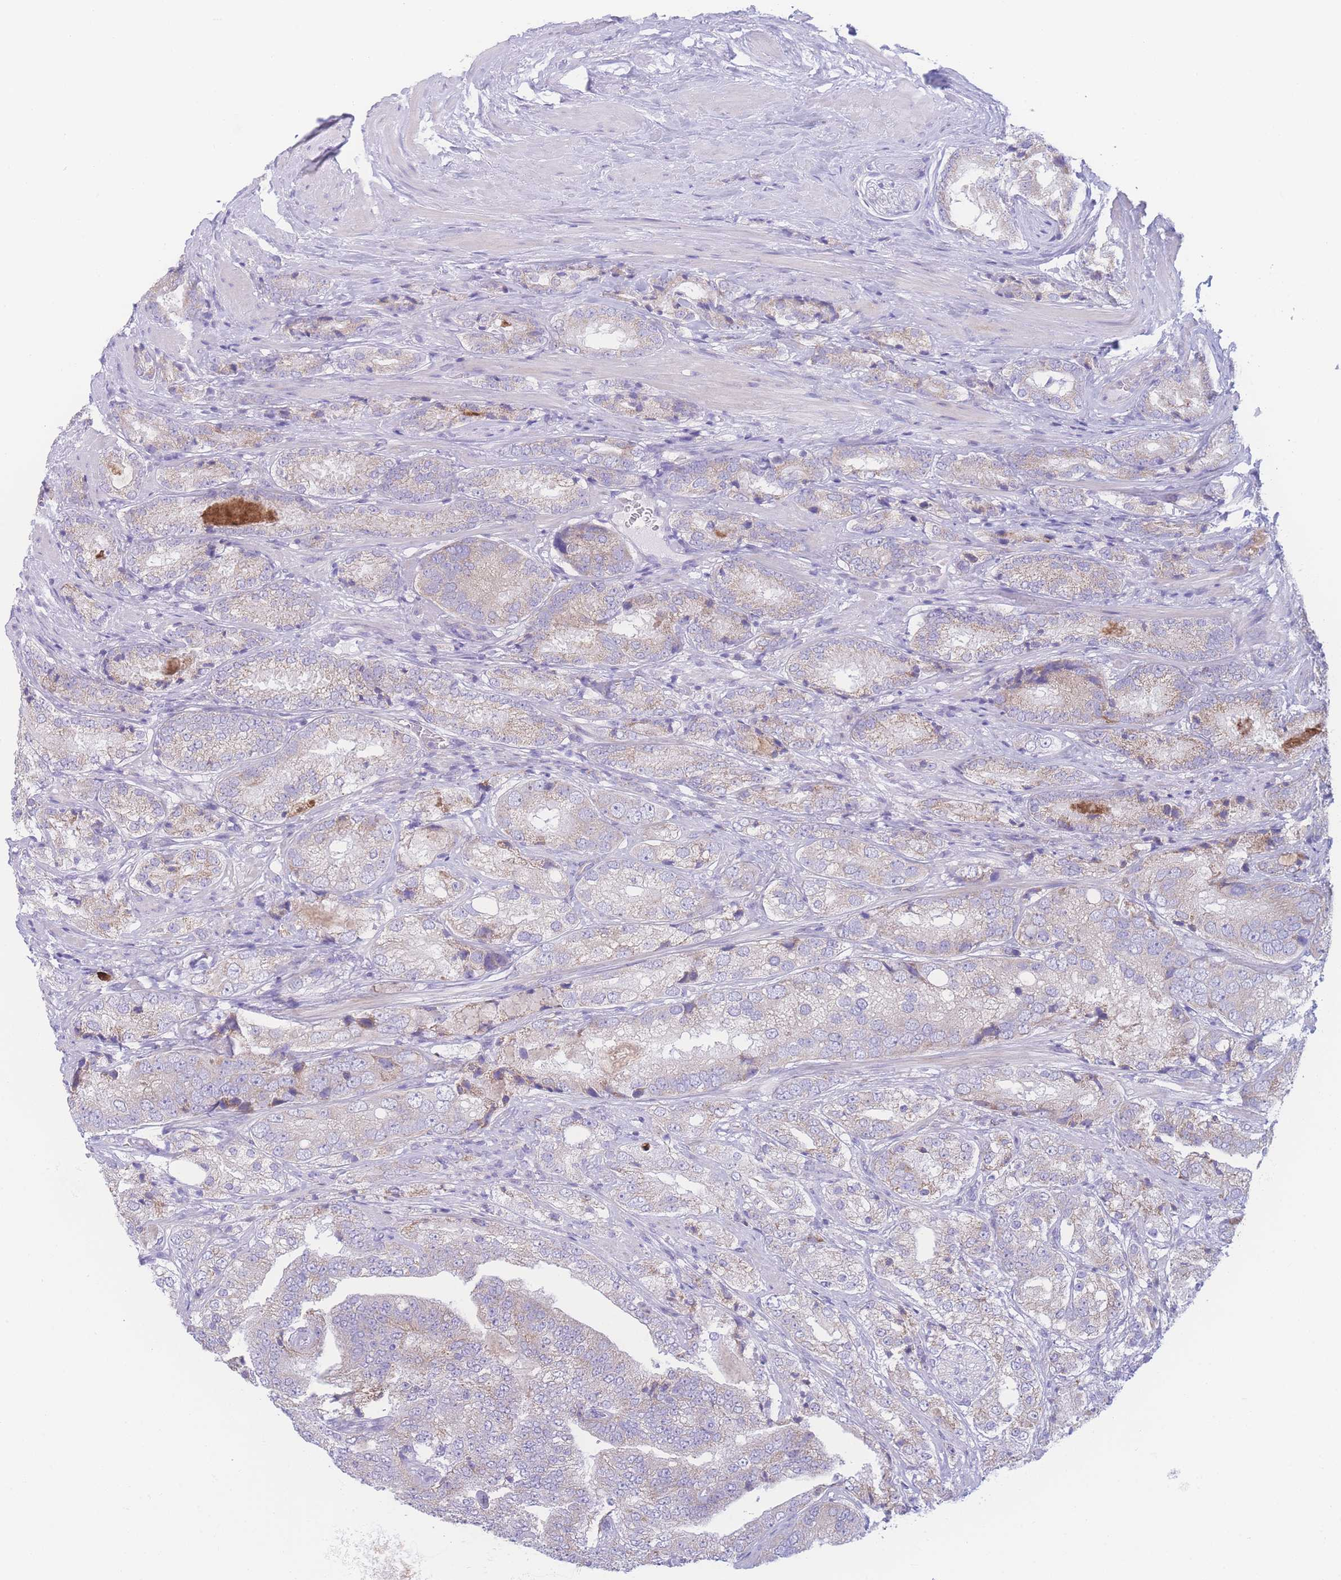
{"staining": {"intensity": "weak", "quantity": "<25%", "location": "cytoplasmic/membranous"}, "tissue": "prostate cancer", "cell_type": "Tumor cells", "image_type": "cancer", "snomed": [{"axis": "morphology", "description": "Adenocarcinoma, High grade"}, {"axis": "topography", "description": "Prostate"}], "caption": "DAB immunohistochemical staining of human prostate adenocarcinoma (high-grade) demonstrates no significant positivity in tumor cells. The staining is performed using DAB brown chromogen with nuclei counter-stained in using hematoxylin.", "gene": "NBEAL1", "patient": {"sex": "male", "age": 63}}